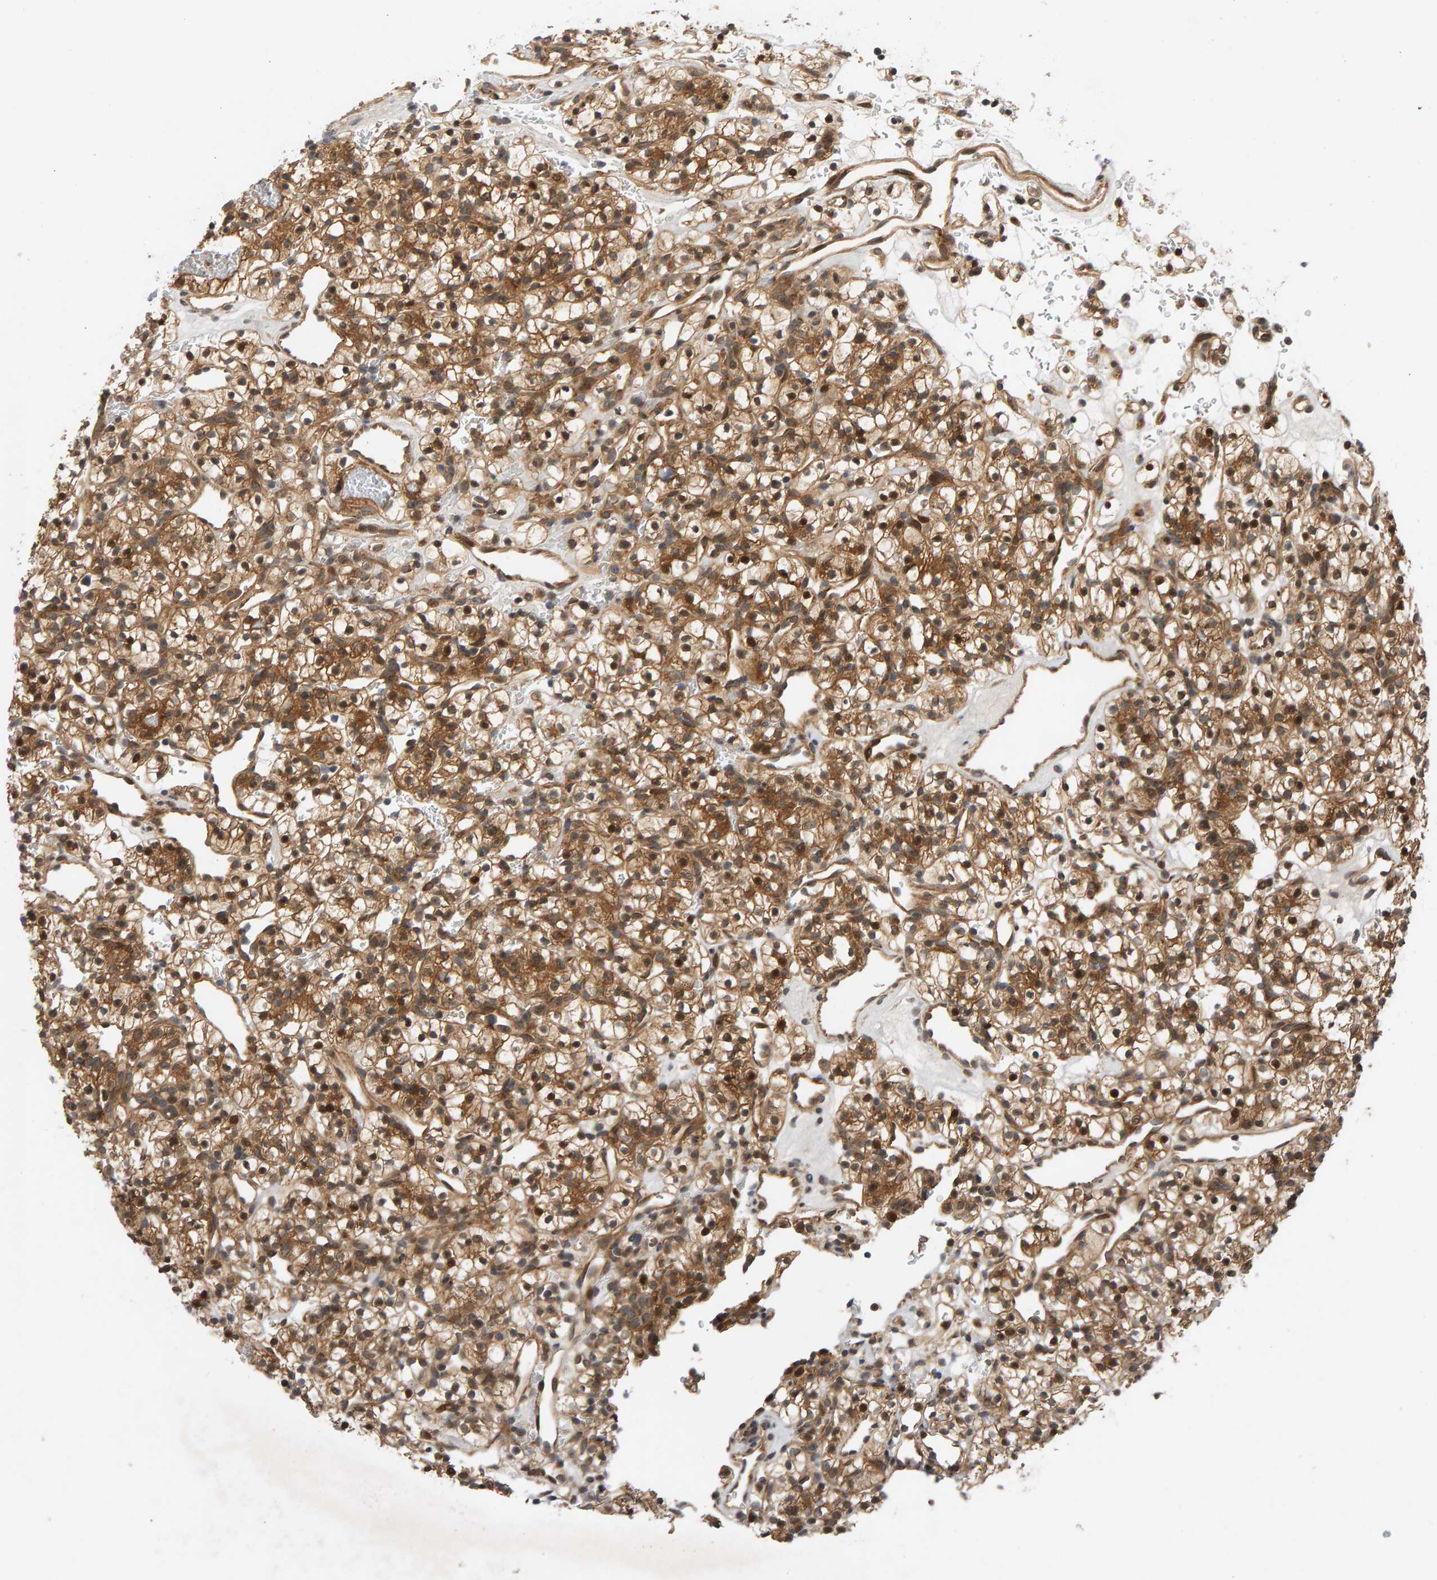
{"staining": {"intensity": "moderate", "quantity": ">75%", "location": "cytoplasmic/membranous"}, "tissue": "renal cancer", "cell_type": "Tumor cells", "image_type": "cancer", "snomed": [{"axis": "morphology", "description": "Adenocarcinoma, NOS"}, {"axis": "topography", "description": "Kidney"}], "caption": "Protein expression analysis of renal cancer (adenocarcinoma) demonstrates moderate cytoplasmic/membranous positivity in about >75% of tumor cells.", "gene": "BAHCC1", "patient": {"sex": "female", "age": 57}}